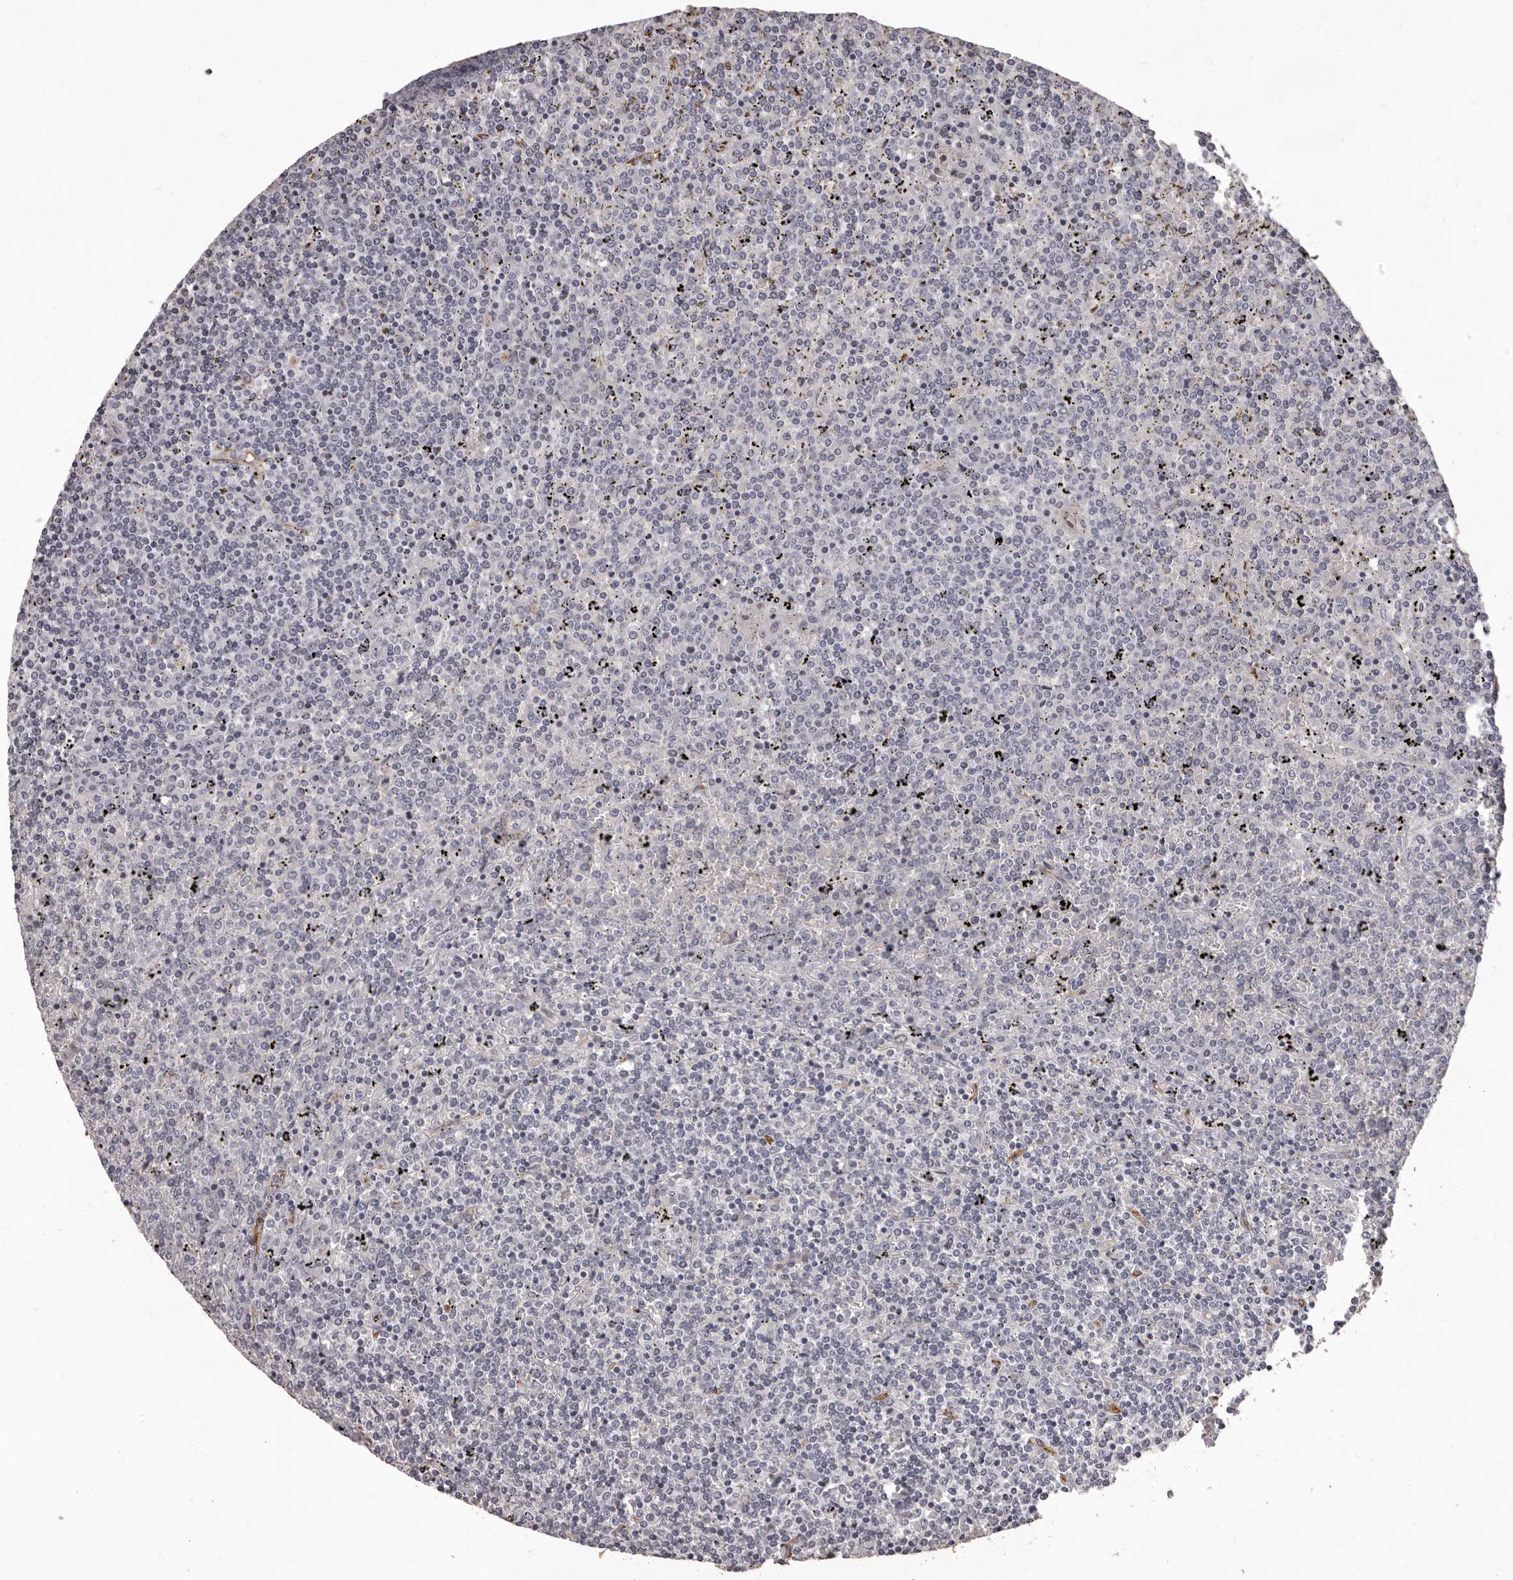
{"staining": {"intensity": "negative", "quantity": "none", "location": "none"}, "tissue": "lymphoma", "cell_type": "Tumor cells", "image_type": "cancer", "snomed": [{"axis": "morphology", "description": "Malignant lymphoma, non-Hodgkin's type, Low grade"}, {"axis": "topography", "description": "Spleen"}], "caption": "IHC of lymphoma exhibits no staining in tumor cells.", "gene": "GPR78", "patient": {"sex": "female", "age": 19}}